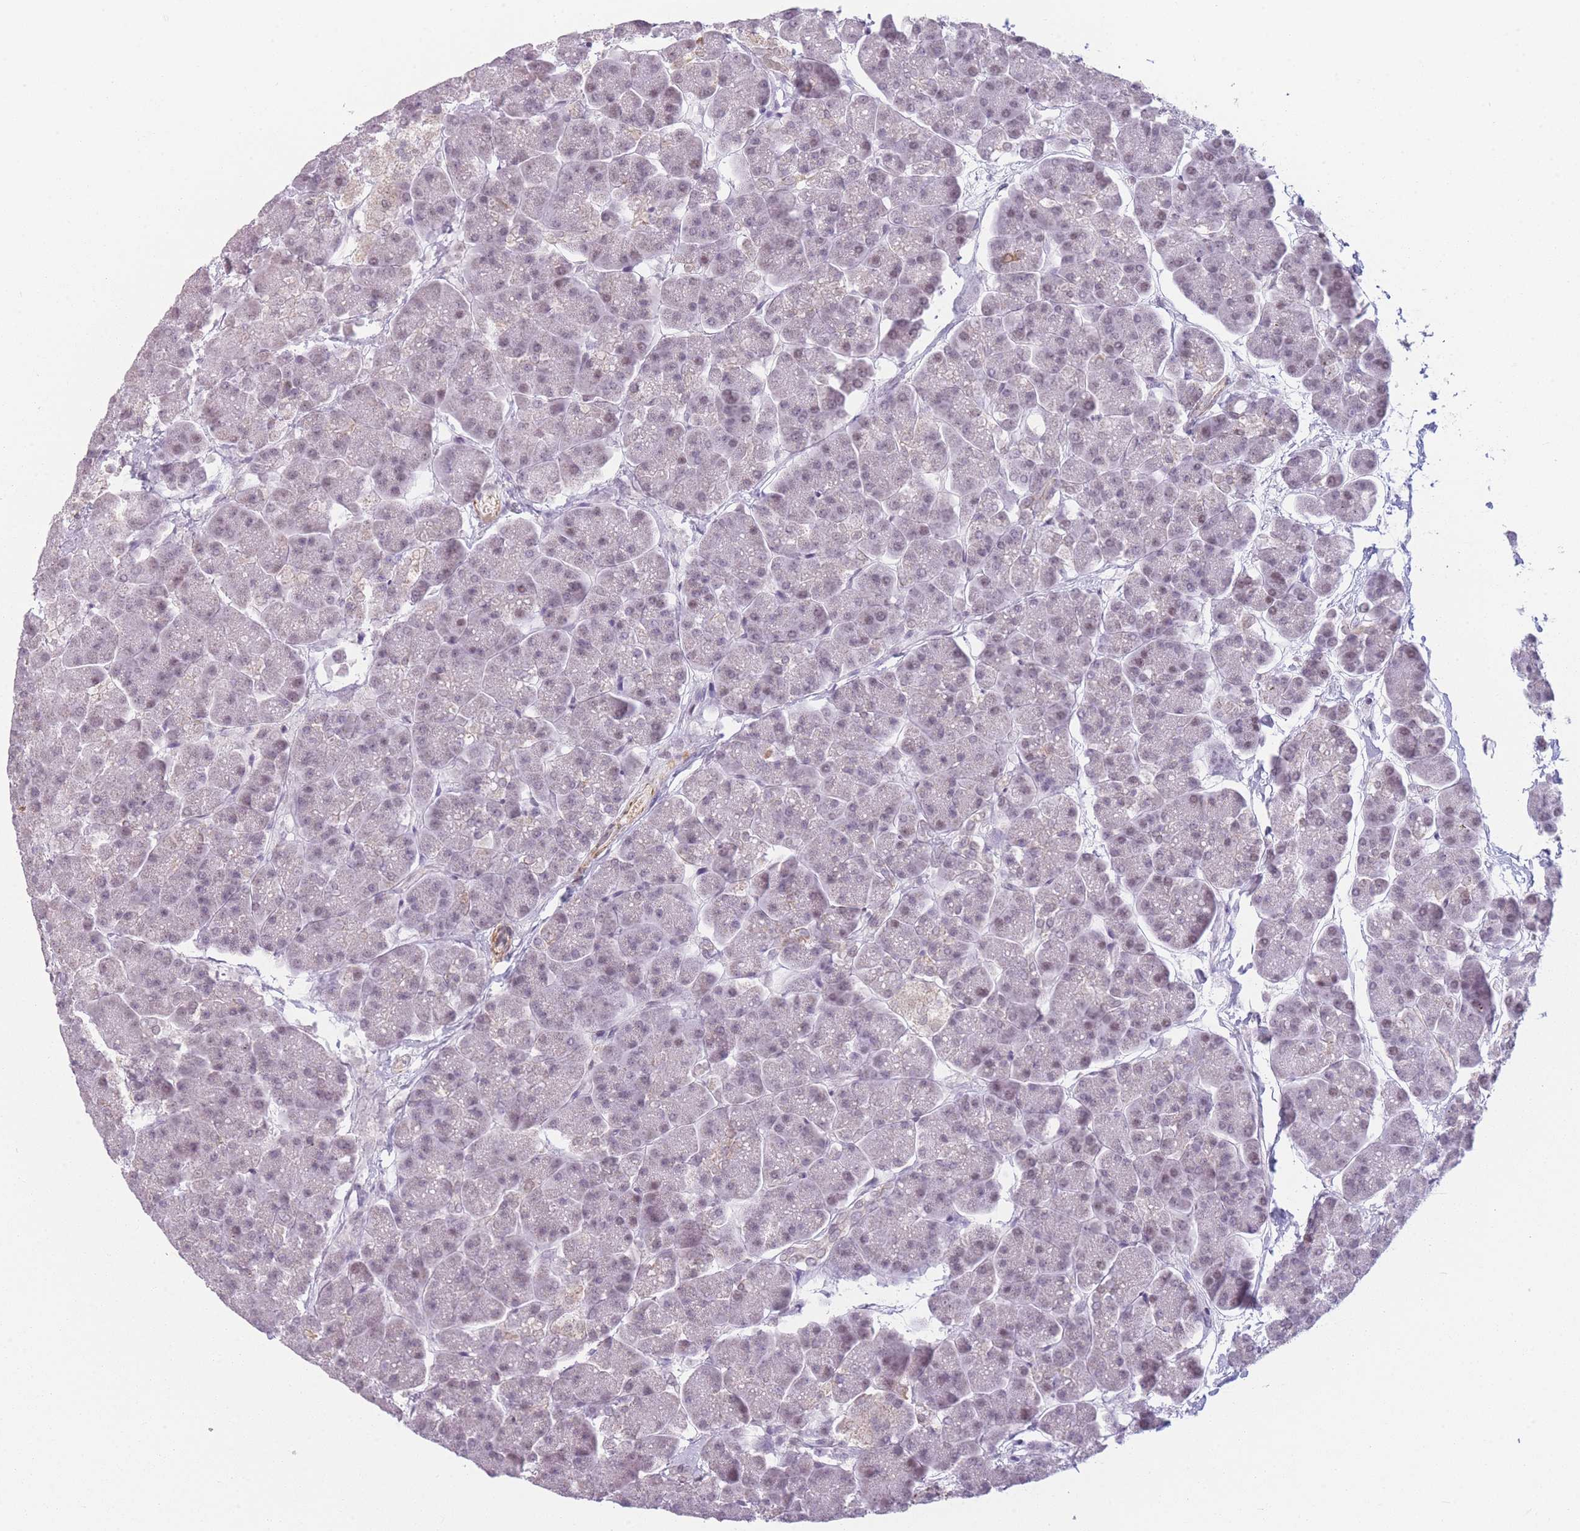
{"staining": {"intensity": "weak", "quantity": "25%-75%", "location": "nuclear"}, "tissue": "pancreas", "cell_type": "Exocrine glandular cells", "image_type": "normal", "snomed": [{"axis": "morphology", "description": "Normal tissue, NOS"}, {"axis": "topography", "description": "Pancreas"}, {"axis": "topography", "description": "Peripheral nerve tissue"}], "caption": "Immunohistochemistry (IHC) histopathology image of benign pancreas: human pancreas stained using immunohistochemistry reveals low levels of weak protein expression localized specifically in the nuclear of exocrine glandular cells, appearing as a nuclear brown color.", "gene": "SIN3B", "patient": {"sex": "male", "age": 54}}